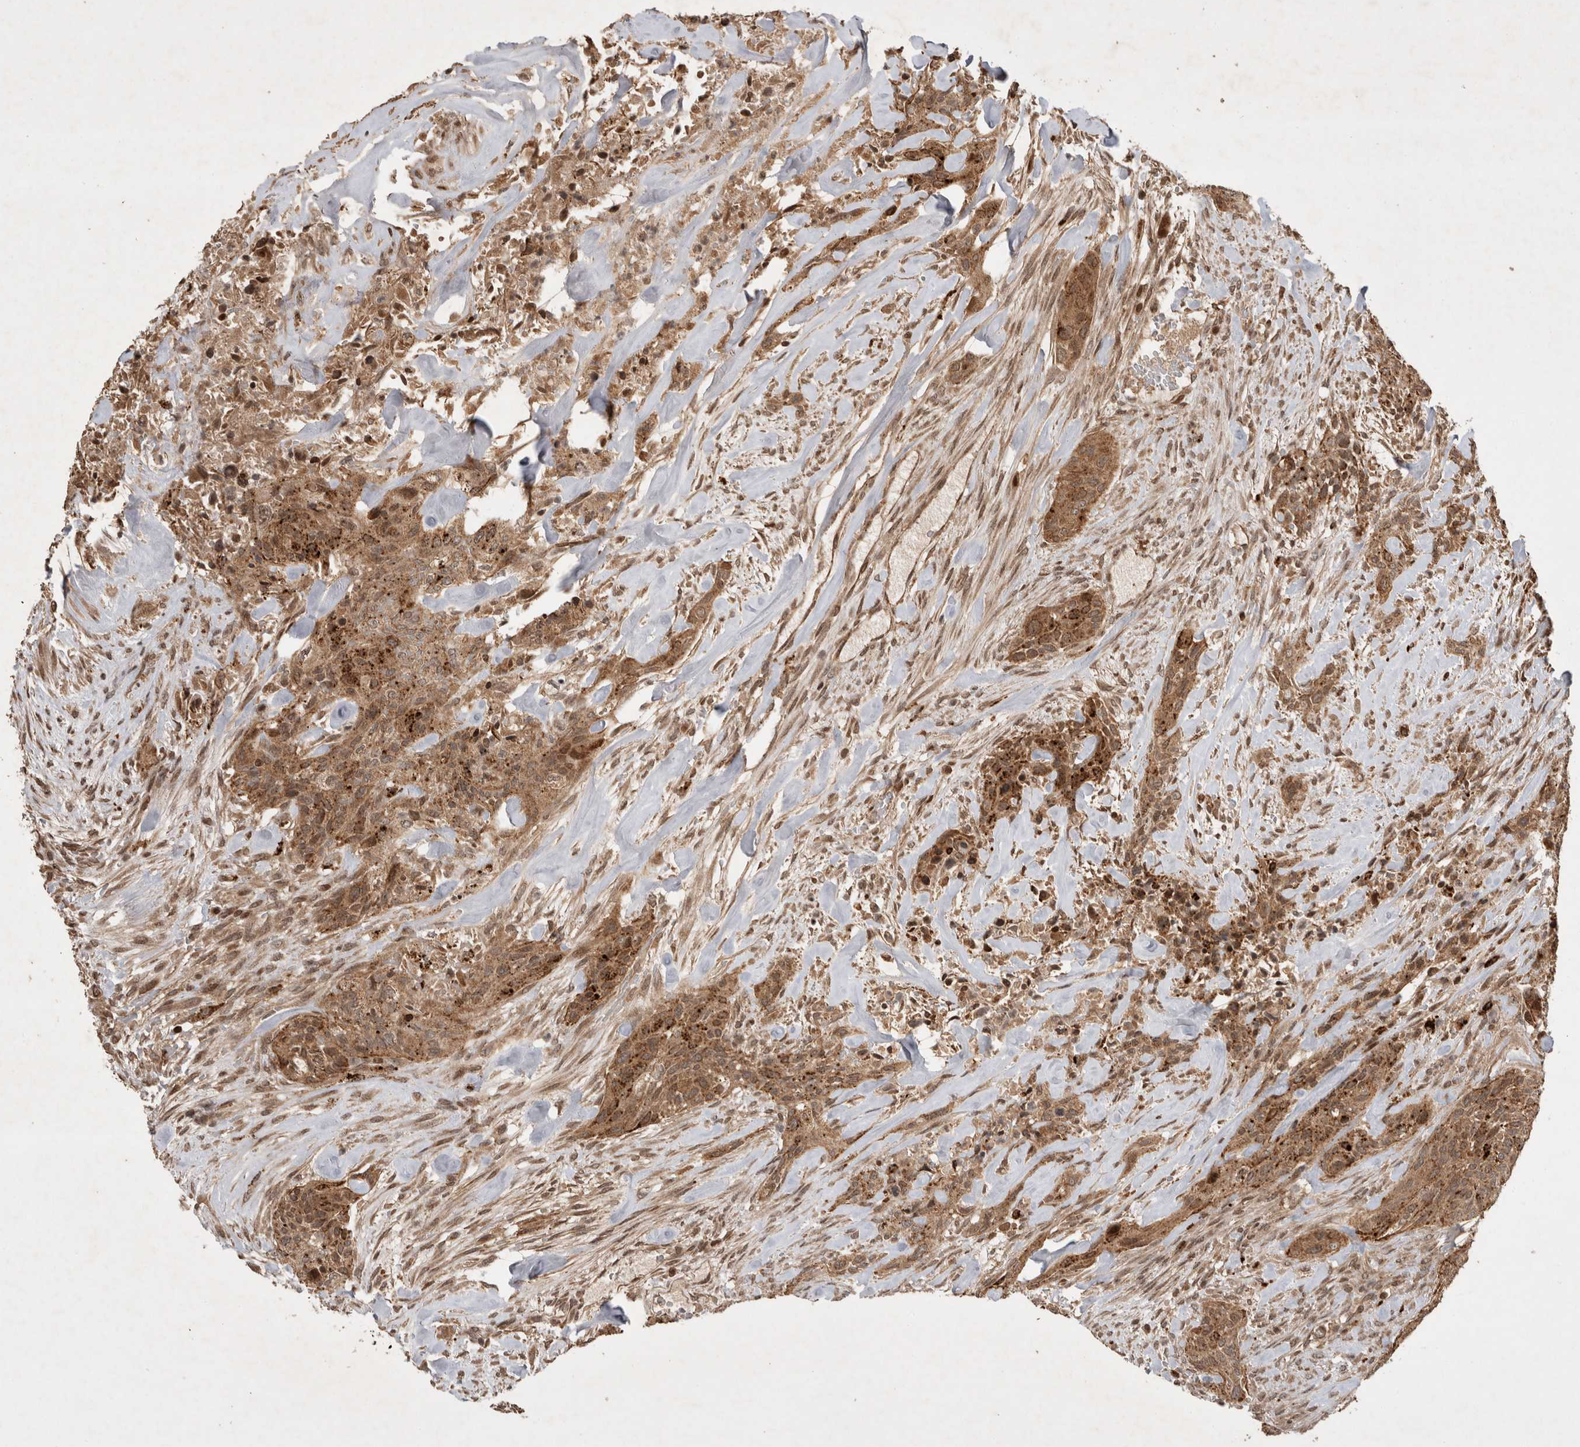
{"staining": {"intensity": "moderate", "quantity": ">75%", "location": "cytoplasmic/membranous"}, "tissue": "urothelial cancer", "cell_type": "Tumor cells", "image_type": "cancer", "snomed": [{"axis": "morphology", "description": "Urothelial carcinoma, High grade"}, {"axis": "topography", "description": "Urinary bladder"}], "caption": "DAB immunohistochemical staining of urothelial cancer displays moderate cytoplasmic/membranous protein positivity in approximately >75% of tumor cells.", "gene": "FAM221A", "patient": {"sex": "male", "age": 35}}